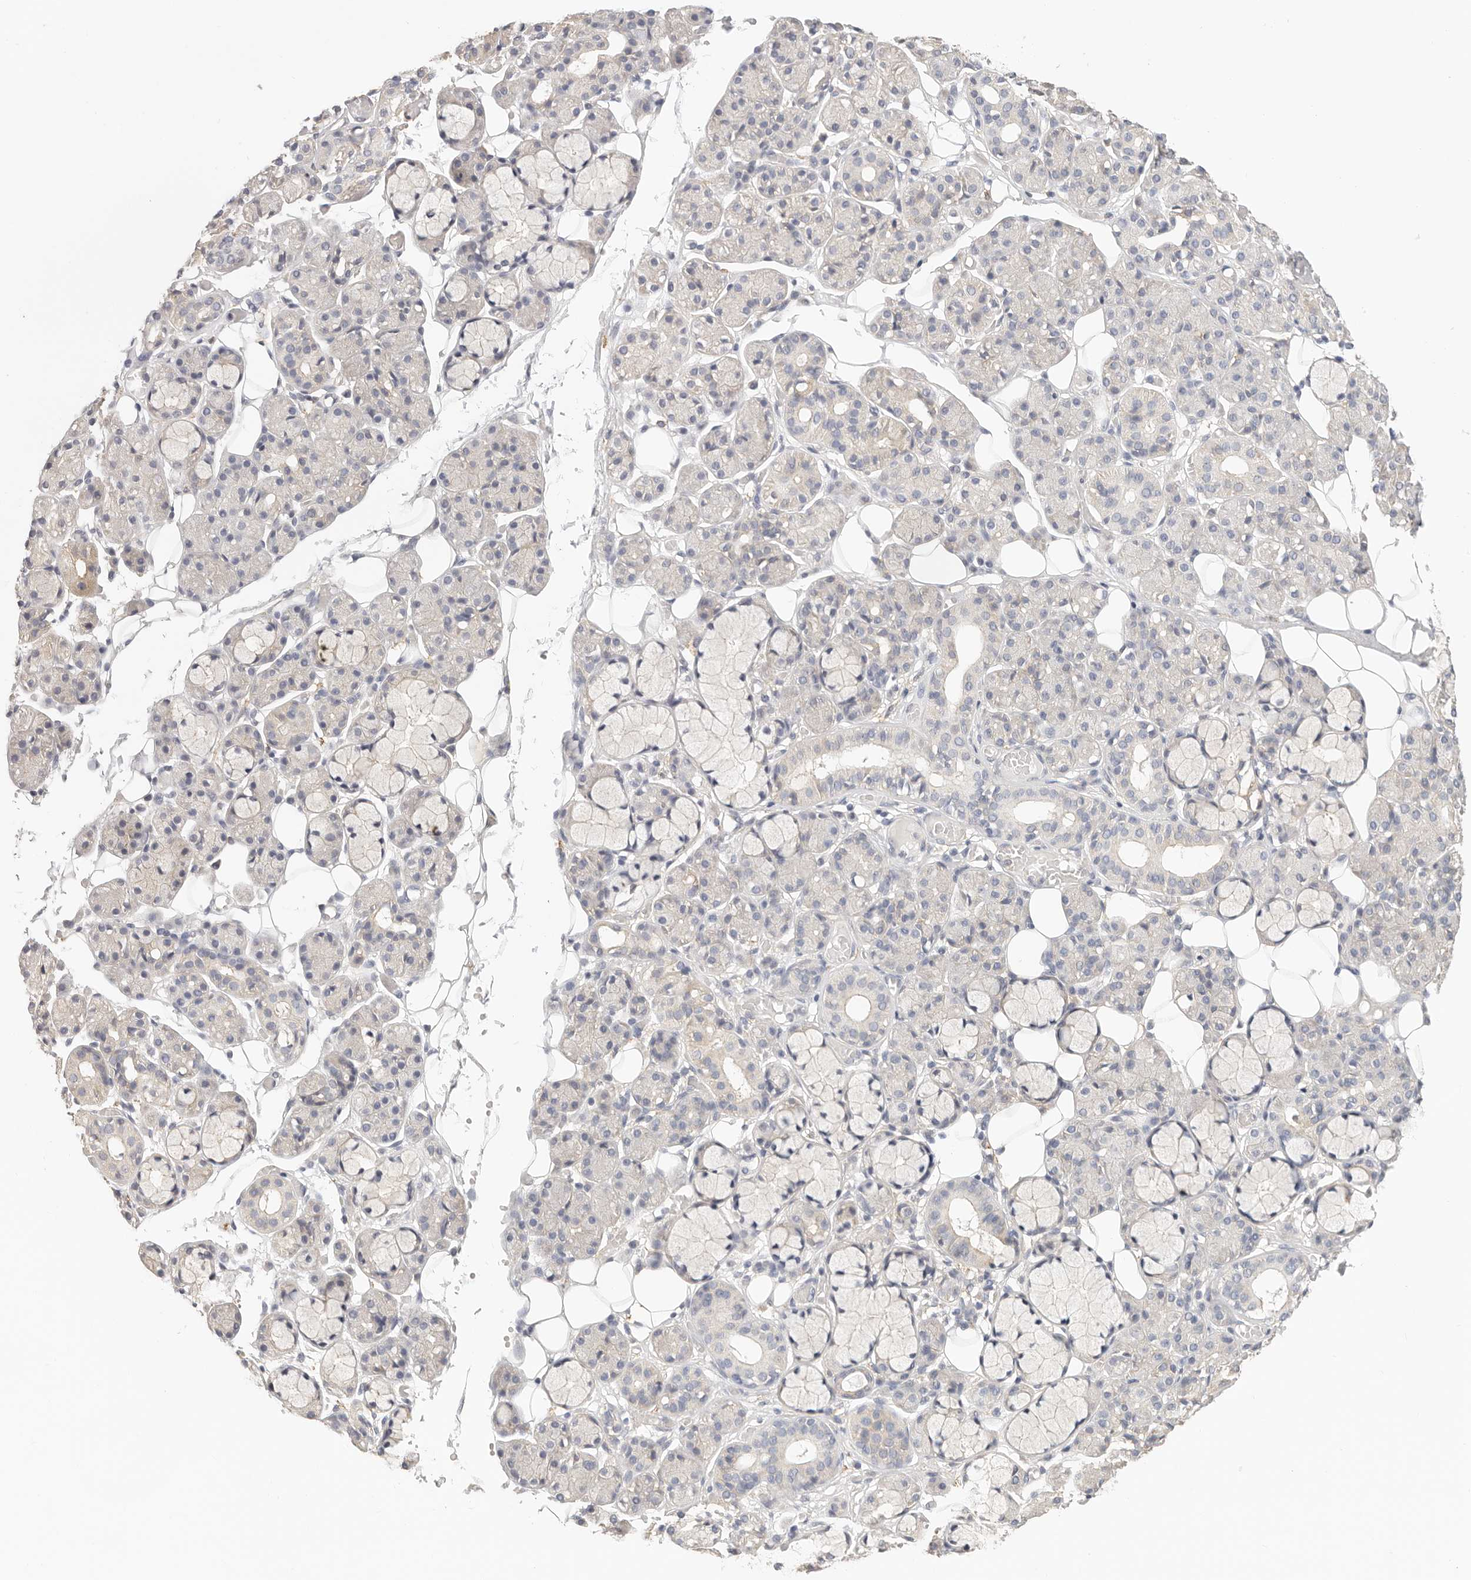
{"staining": {"intensity": "weak", "quantity": "<25%", "location": "cytoplasmic/membranous"}, "tissue": "salivary gland", "cell_type": "Glandular cells", "image_type": "normal", "snomed": [{"axis": "morphology", "description": "Normal tissue, NOS"}, {"axis": "topography", "description": "Salivary gland"}], "caption": "DAB immunohistochemical staining of normal salivary gland exhibits no significant expression in glandular cells.", "gene": "AFDN", "patient": {"sex": "male", "age": 63}}